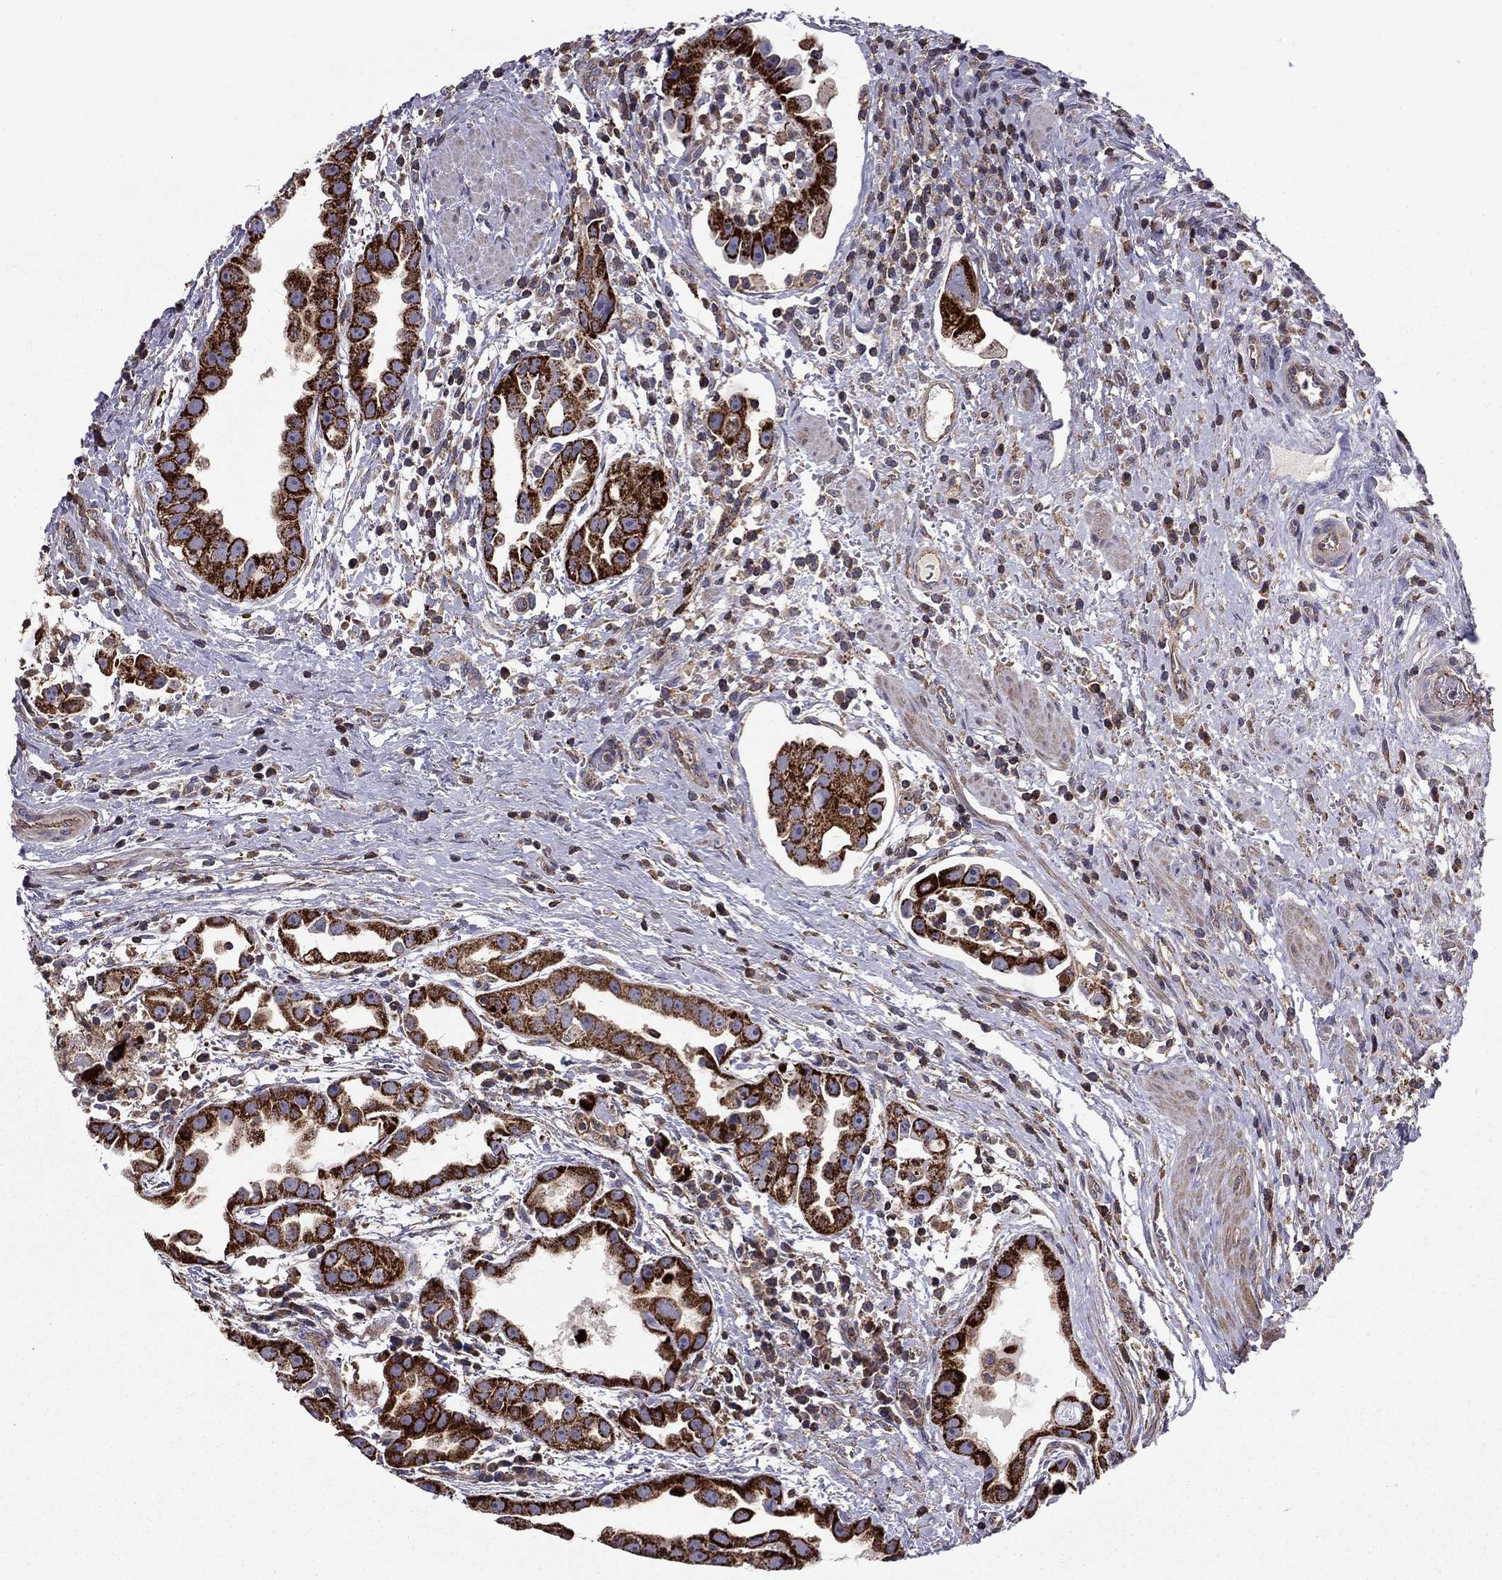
{"staining": {"intensity": "strong", "quantity": ">75%", "location": "cytoplasmic/membranous"}, "tissue": "urothelial cancer", "cell_type": "Tumor cells", "image_type": "cancer", "snomed": [{"axis": "morphology", "description": "Urothelial carcinoma, High grade"}, {"axis": "topography", "description": "Urinary bladder"}], "caption": "Tumor cells demonstrate high levels of strong cytoplasmic/membranous staining in about >75% of cells in human urothelial cancer.", "gene": "ALG6", "patient": {"sex": "female", "age": 41}}